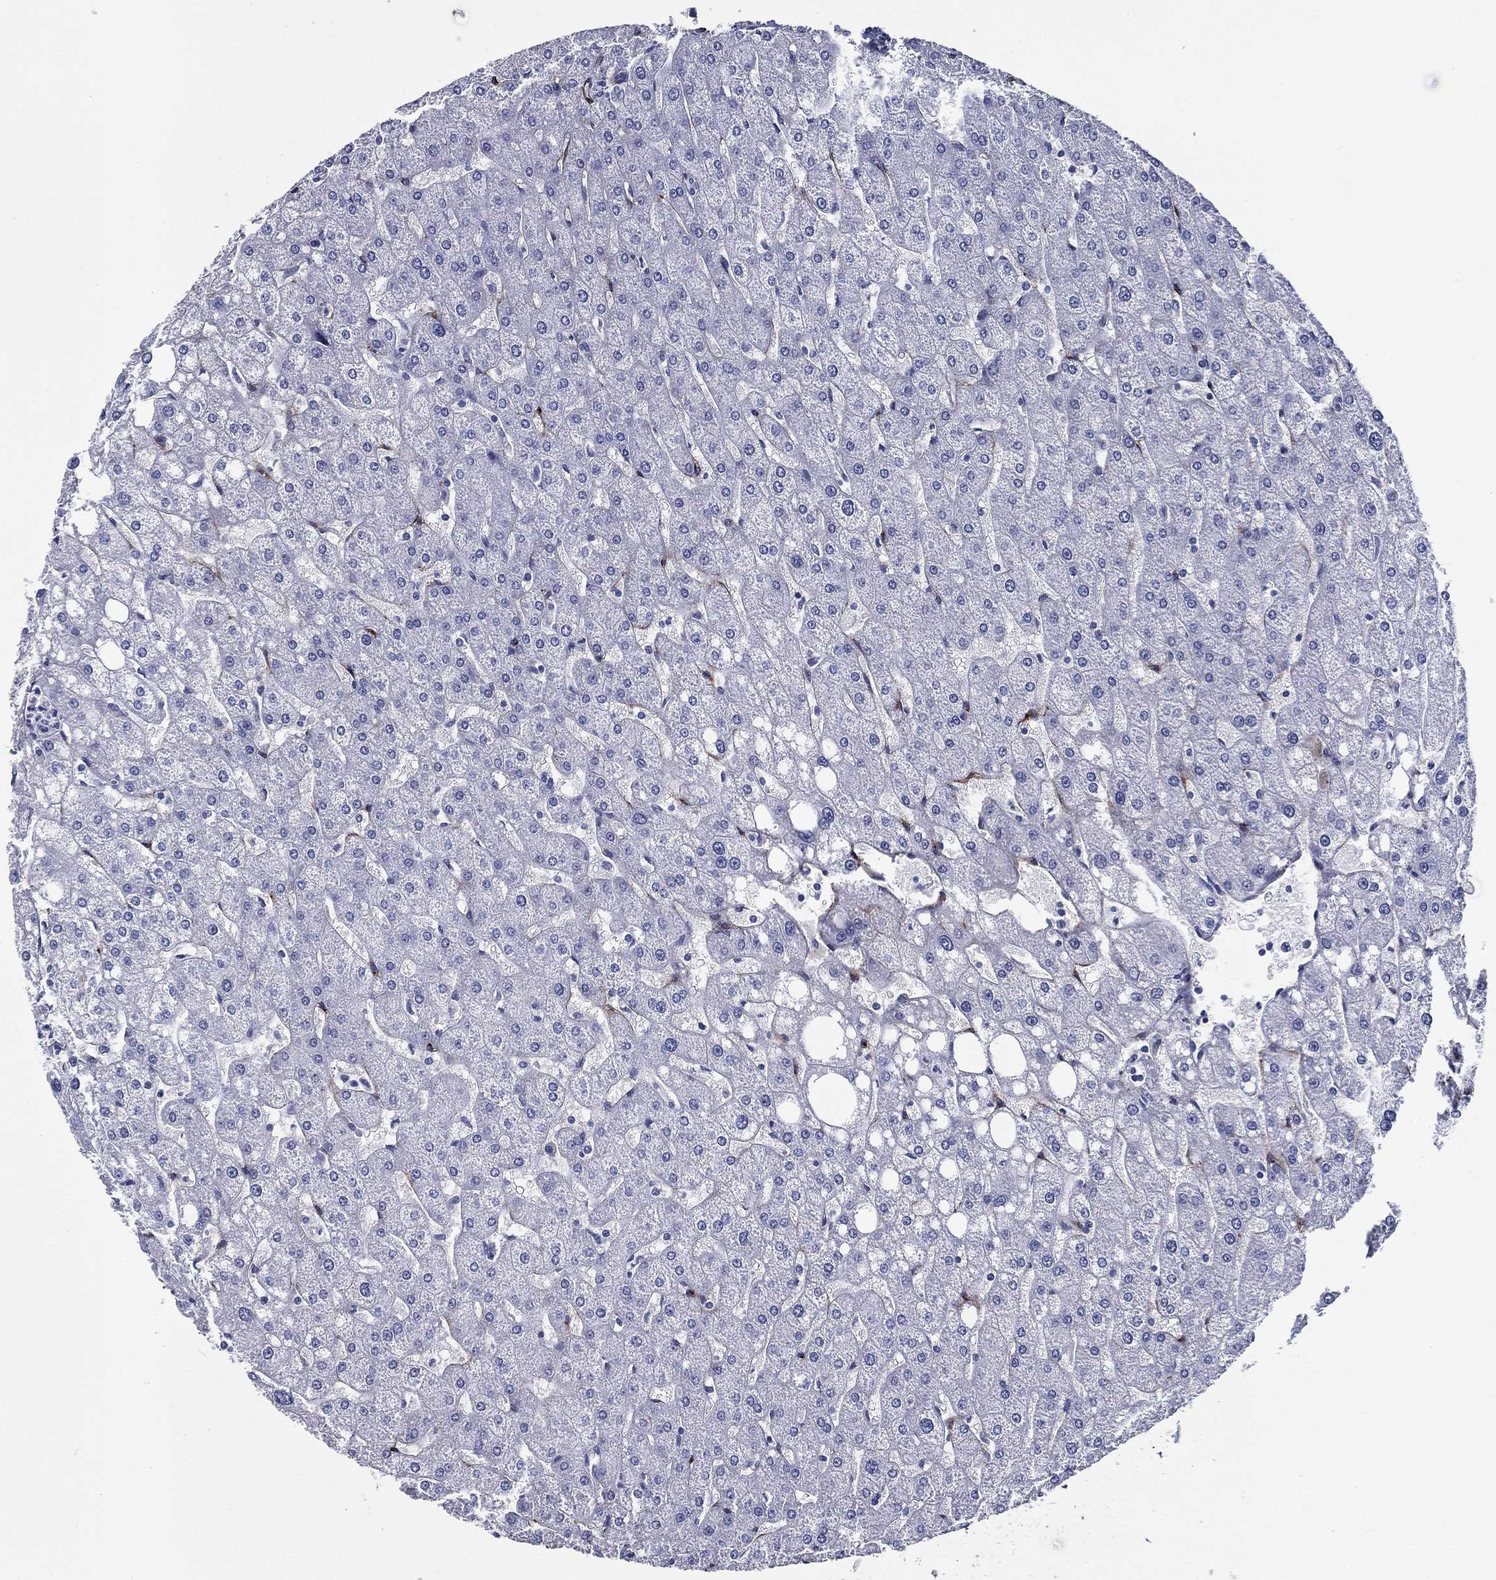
{"staining": {"intensity": "negative", "quantity": "none", "location": "none"}, "tissue": "liver", "cell_type": "Cholangiocytes", "image_type": "normal", "snomed": [{"axis": "morphology", "description": "Normal tissue, NOS"}, {"axis": "topography", "description": "Liver"}], "caption": "Human liver stained for a protein using IHC displays no expression in cholangiocytes.", "gene": "ACE2", "patient": {"sex": "male", "age": 67}}